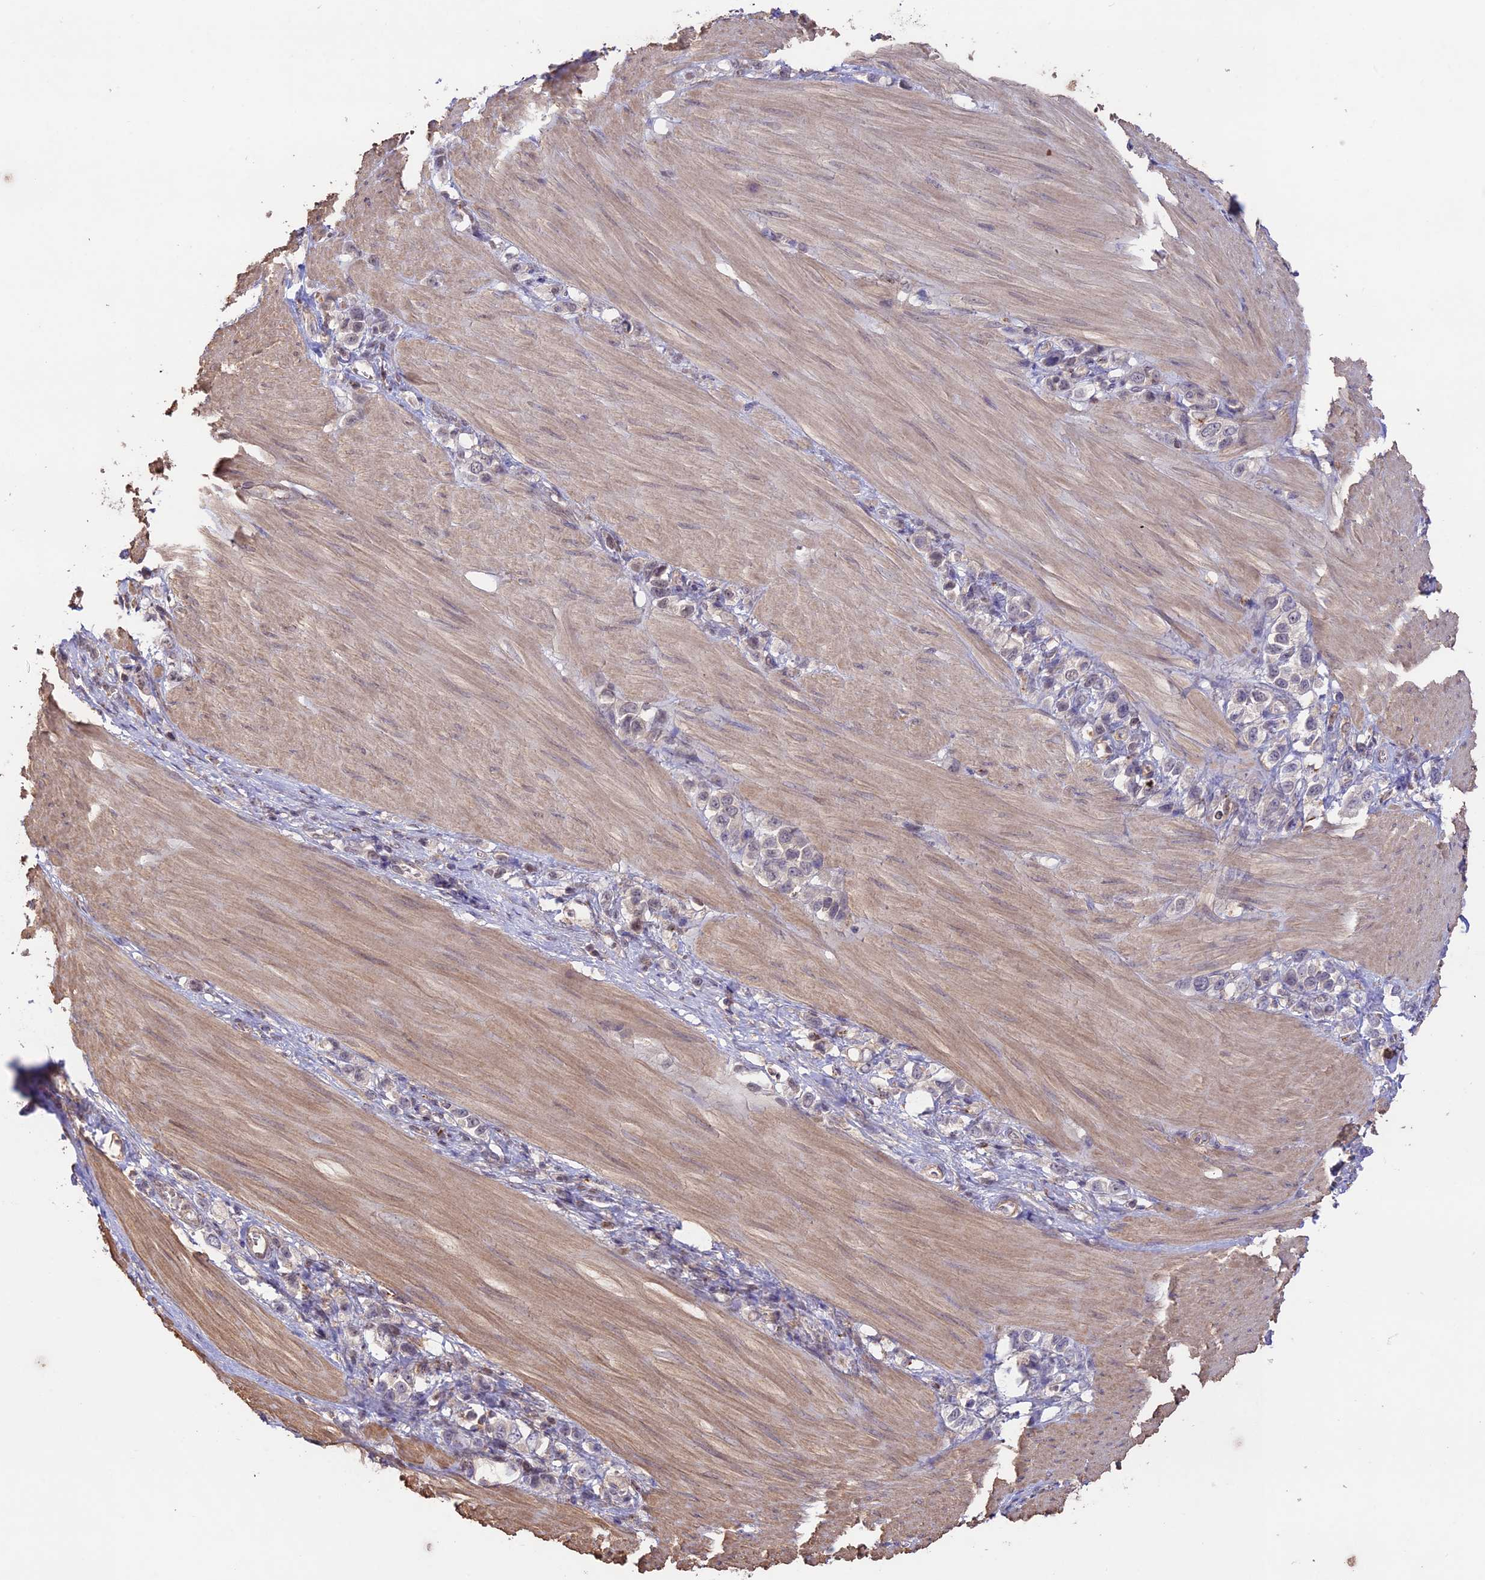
{"staining": {"intensity": "weak", "quantity": "<25%", "location": "nuclear"}, "tissue": "stomach cancer", "cell_type": "Tumor cells", "image_type": "cancer", "snomed": [{"axis": "morphology", "description": "Adenocarcinoma, NOS"}, {"axis": "topography", "description": "Stomach"}], "caption": "Stomach adenocarcinoma was stained to show a protein in brown. There is no significant positivity in tumor cells.", "gene": "CLCF1", "patient": {"sex": "female", "age": 65}}